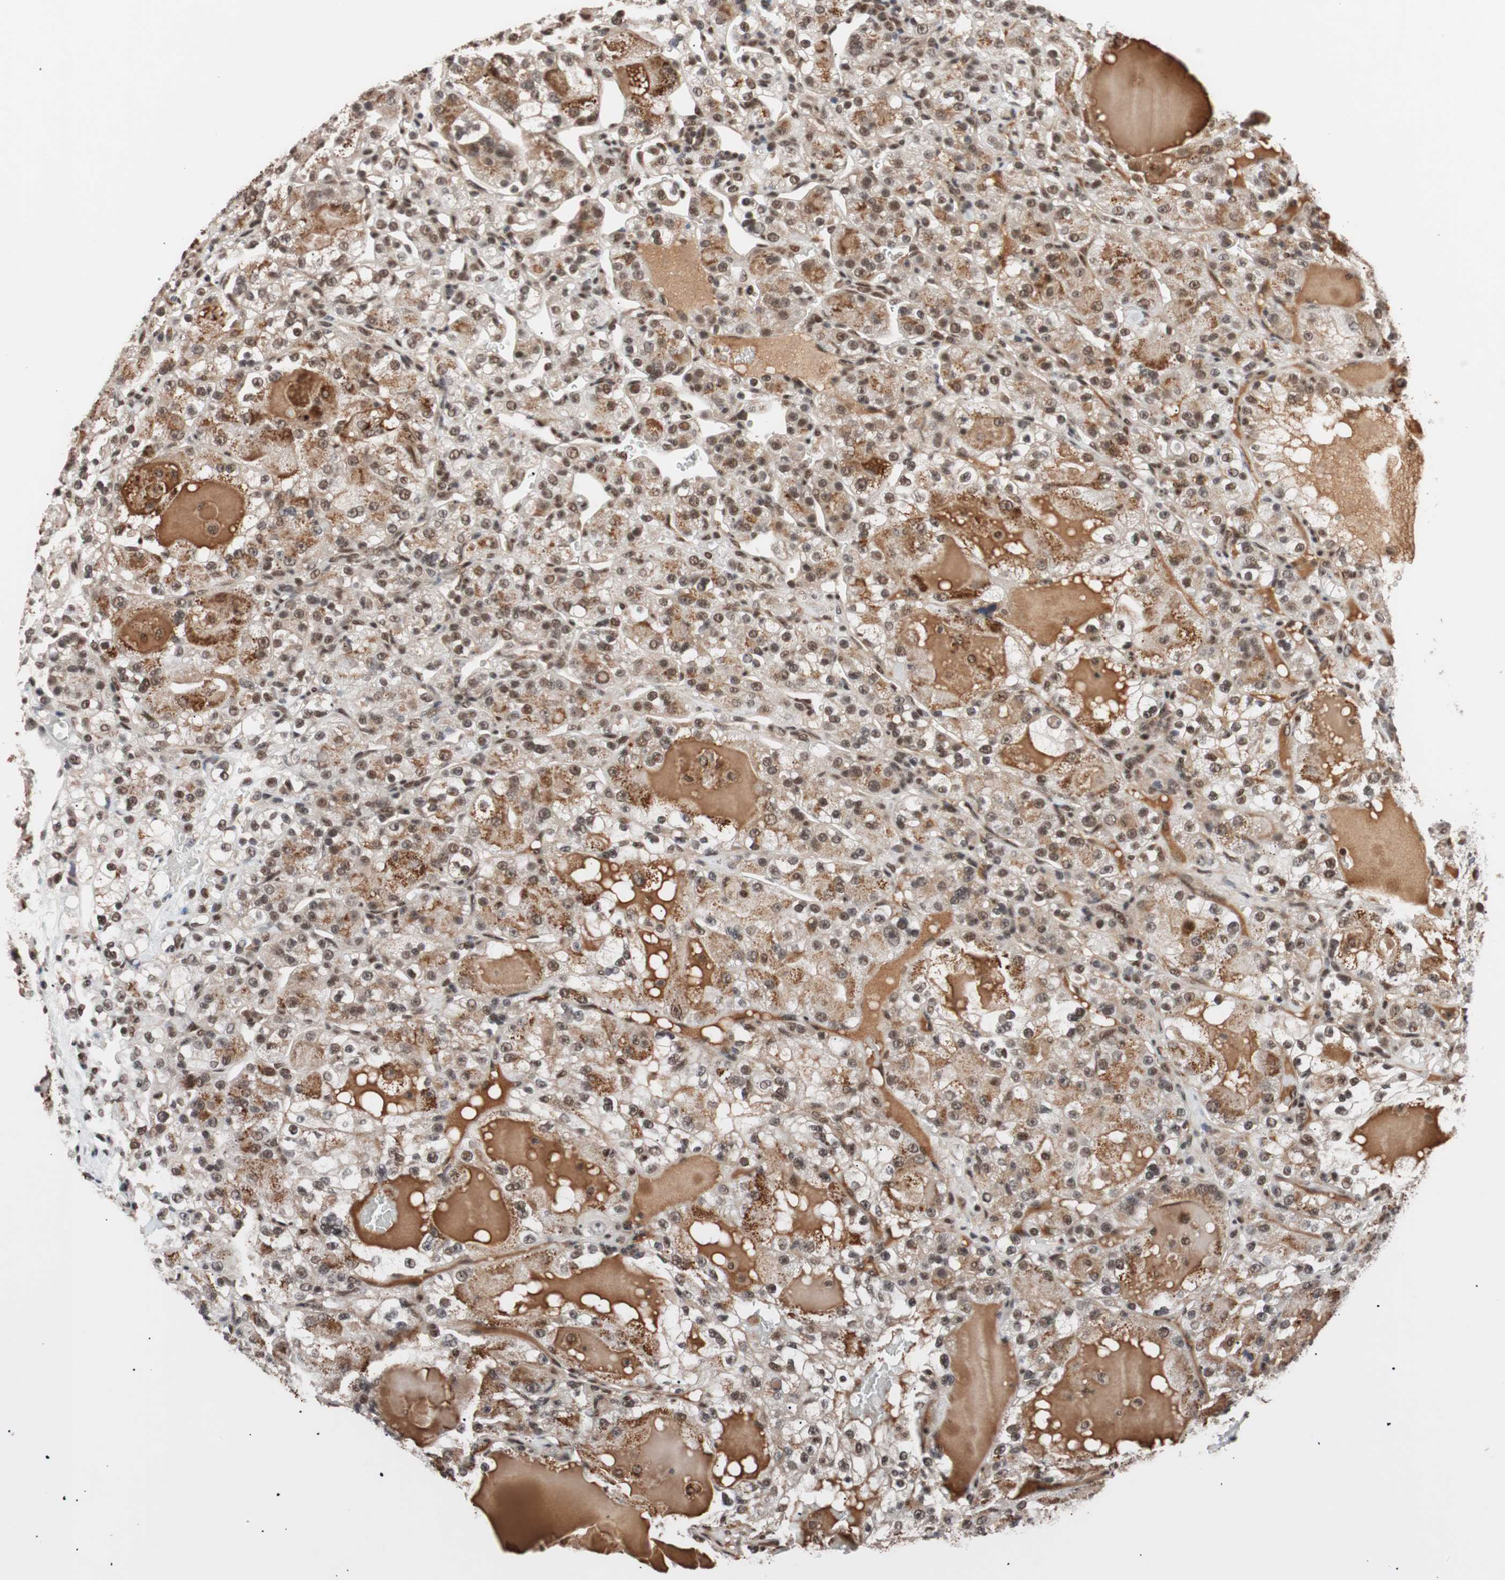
{"staining": {"intensity": "moderate", "quantity": ">75%", "location": "nuclear"}, "tissue": "renal cancer", "cell_type": "Tumor cells", "image_type": "cancer", "snomed": [{"axis": "morphology", "description": "Normal tissue, NOS"}, {"axis": "morphology", "description": "Adenocarcinoma, NOS"}, {"axis": "topography", "description": "Kidney"}], "caption": "Moderate nuclear staining is identified in about >75% of tumor cells in adenocarcinoma (renal). The protein is shown in brown color, while the nuclei are stained blue.", "gene": "CHAMP1", "patient": {"sex": "male", "age": 61}}